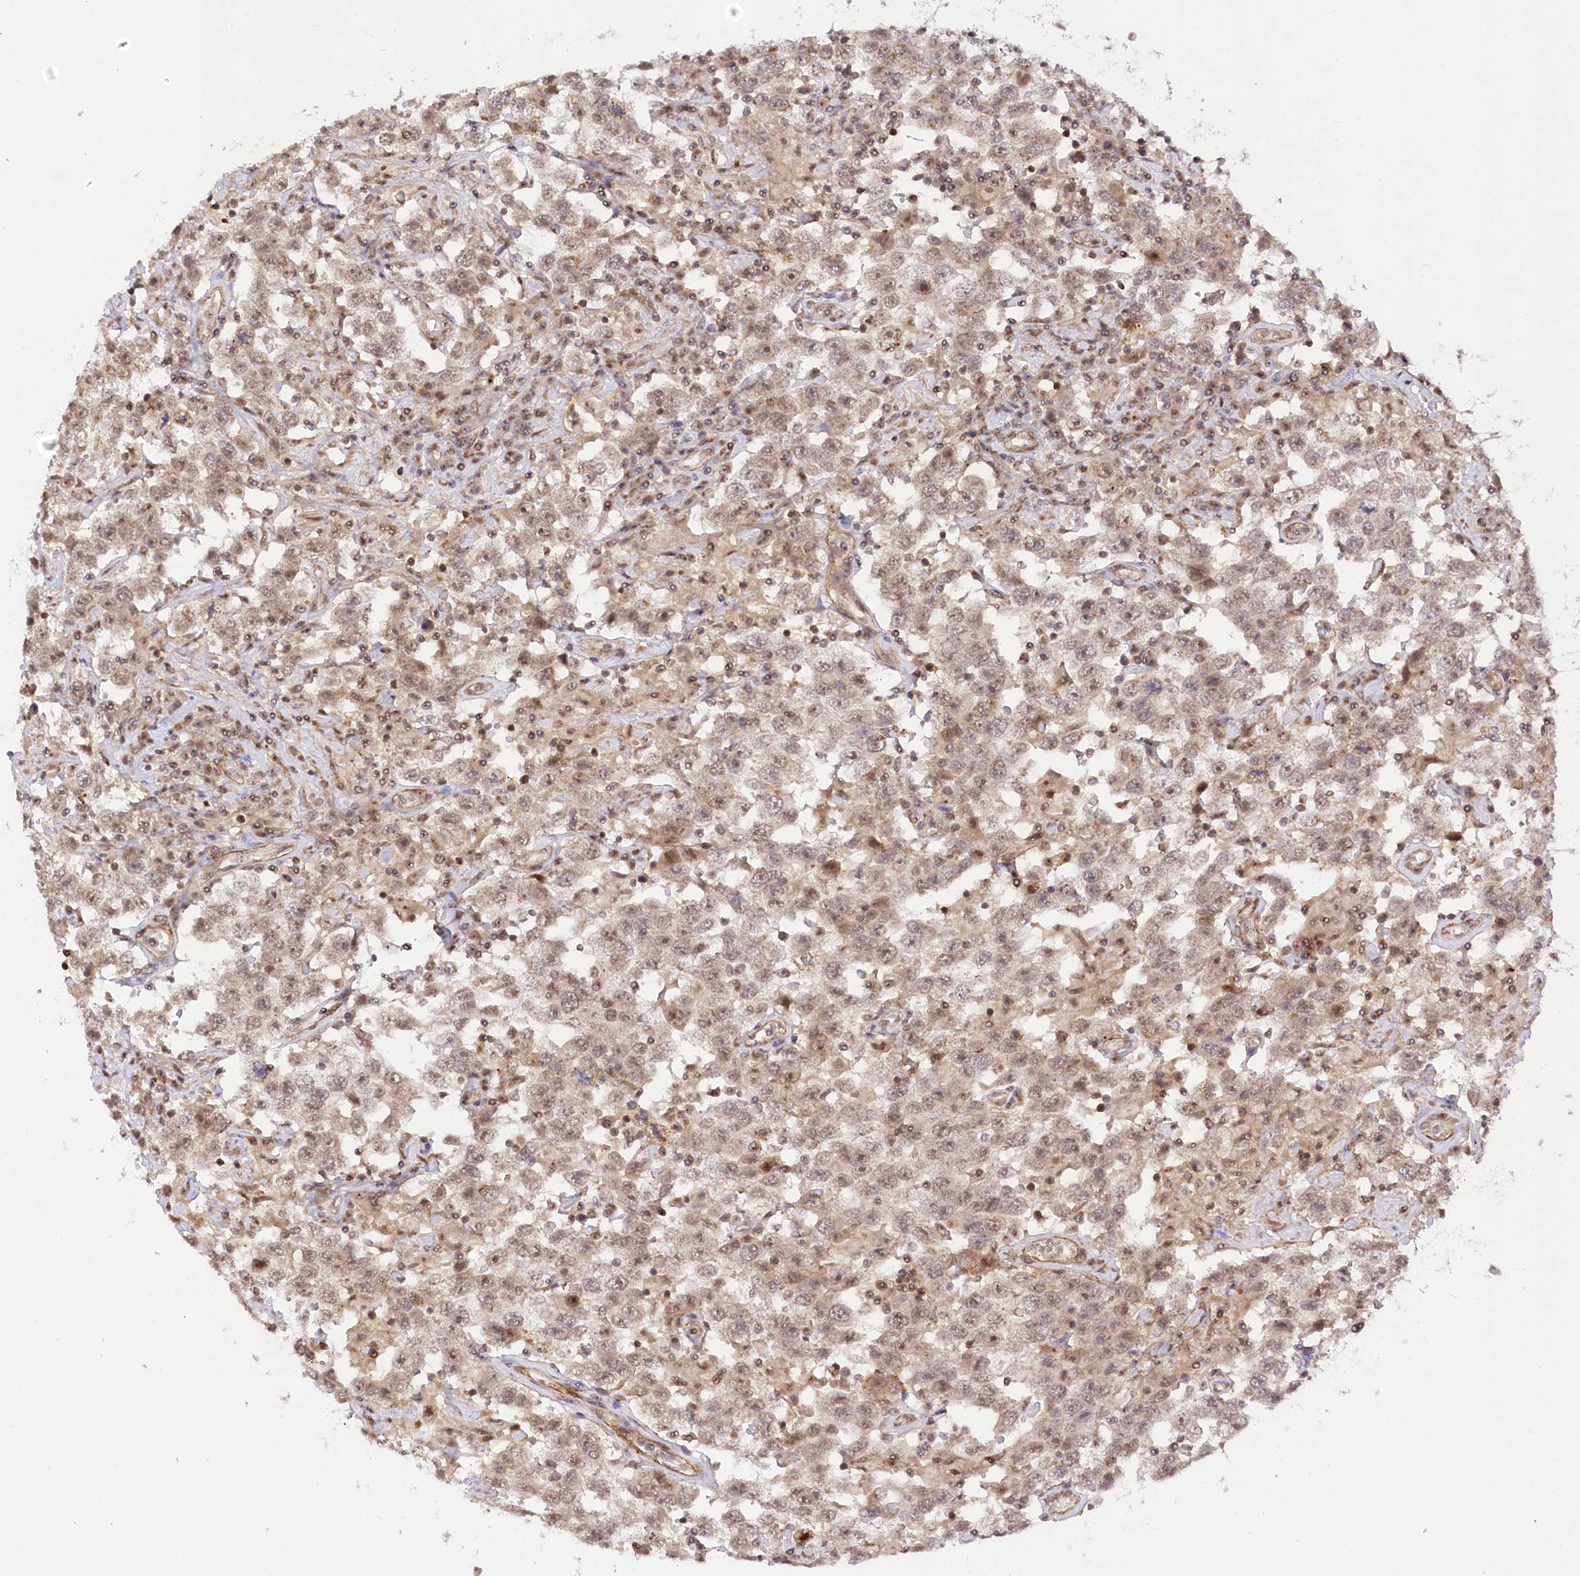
{"staining": {"intensity": "weak", "quantity": ">75%", "location": "nuclear"}, "tissue": "testis cancer", "cell_type": "Tumor cells", "image_type": "cancer", "snomed": [{"axis": "morphology", "description": "Seminoma, NOS"}, {"axis": "topography", "description": "Testis"}], "caption": "Testis cancer was stained to show a protein in brown. There is low levels of weak nuclear staining in approximately >75% of tumor cells. Nuclei are stained in blue.", "gene": "GNL3L", "patient": {"sex": "male", "age": 41}}